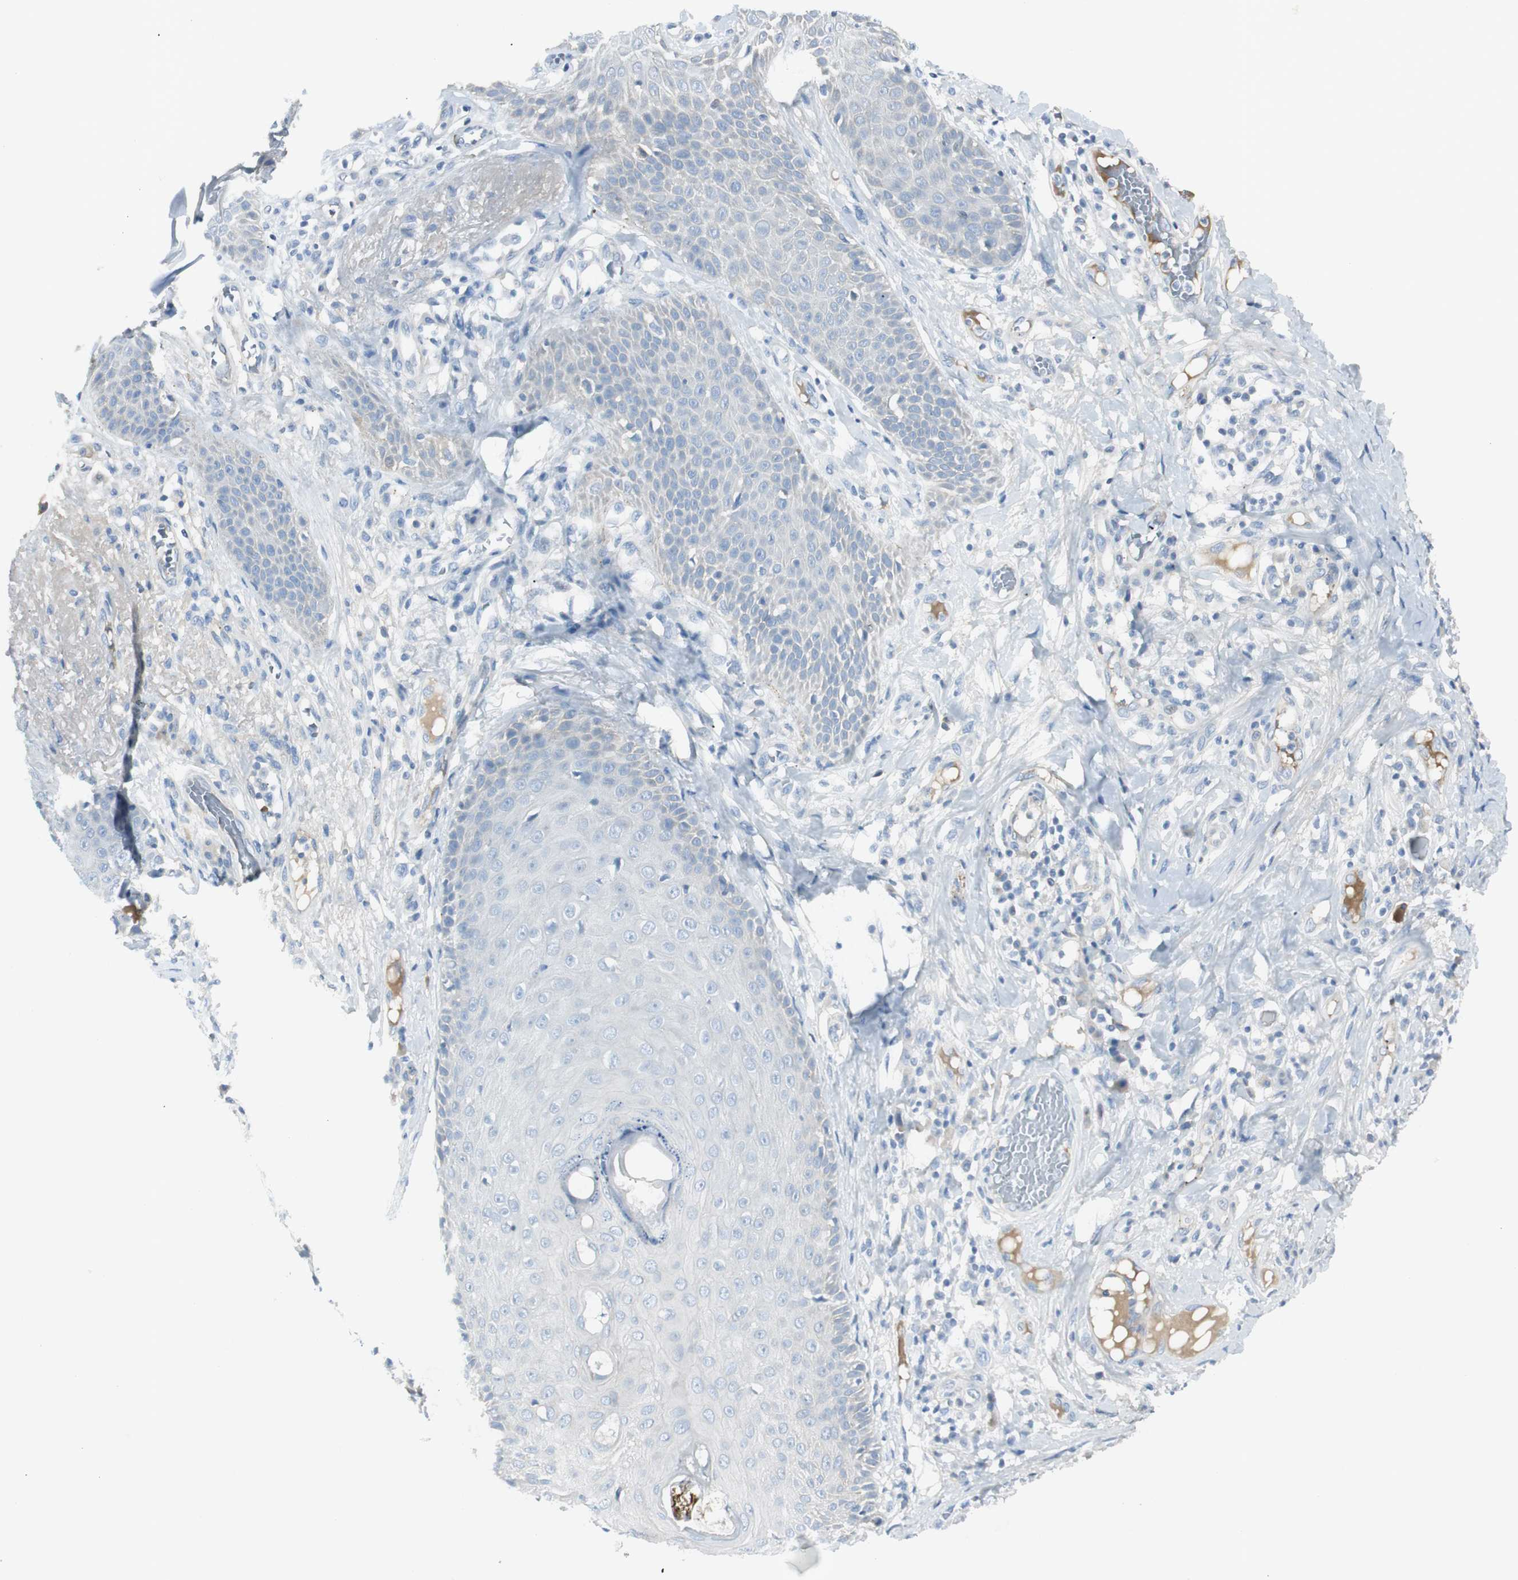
{"staining": {"intensity": "negative", "quantity": "none", "location": "none"}, "tissue": "skin cancer", "cell_type": "Tumor cells", "image_type": "cancer", "snomed": [{"axis": "morphology", "description": "Normal tissue, NOS"}, {"axis": "morphology", "description": "Basal cell carcinoma"}, {"axis": "topography", "description": "Skin"}], "caption": "There is no significant staining in tumor cells of basal cell carcinoma (skin). (DAB (3,3'-diaminobenzidine) immunohistochemistry (IHC), high magnification).", "gene": "CACNA2D1", "patient": {"sex": "male", "age": 52}}